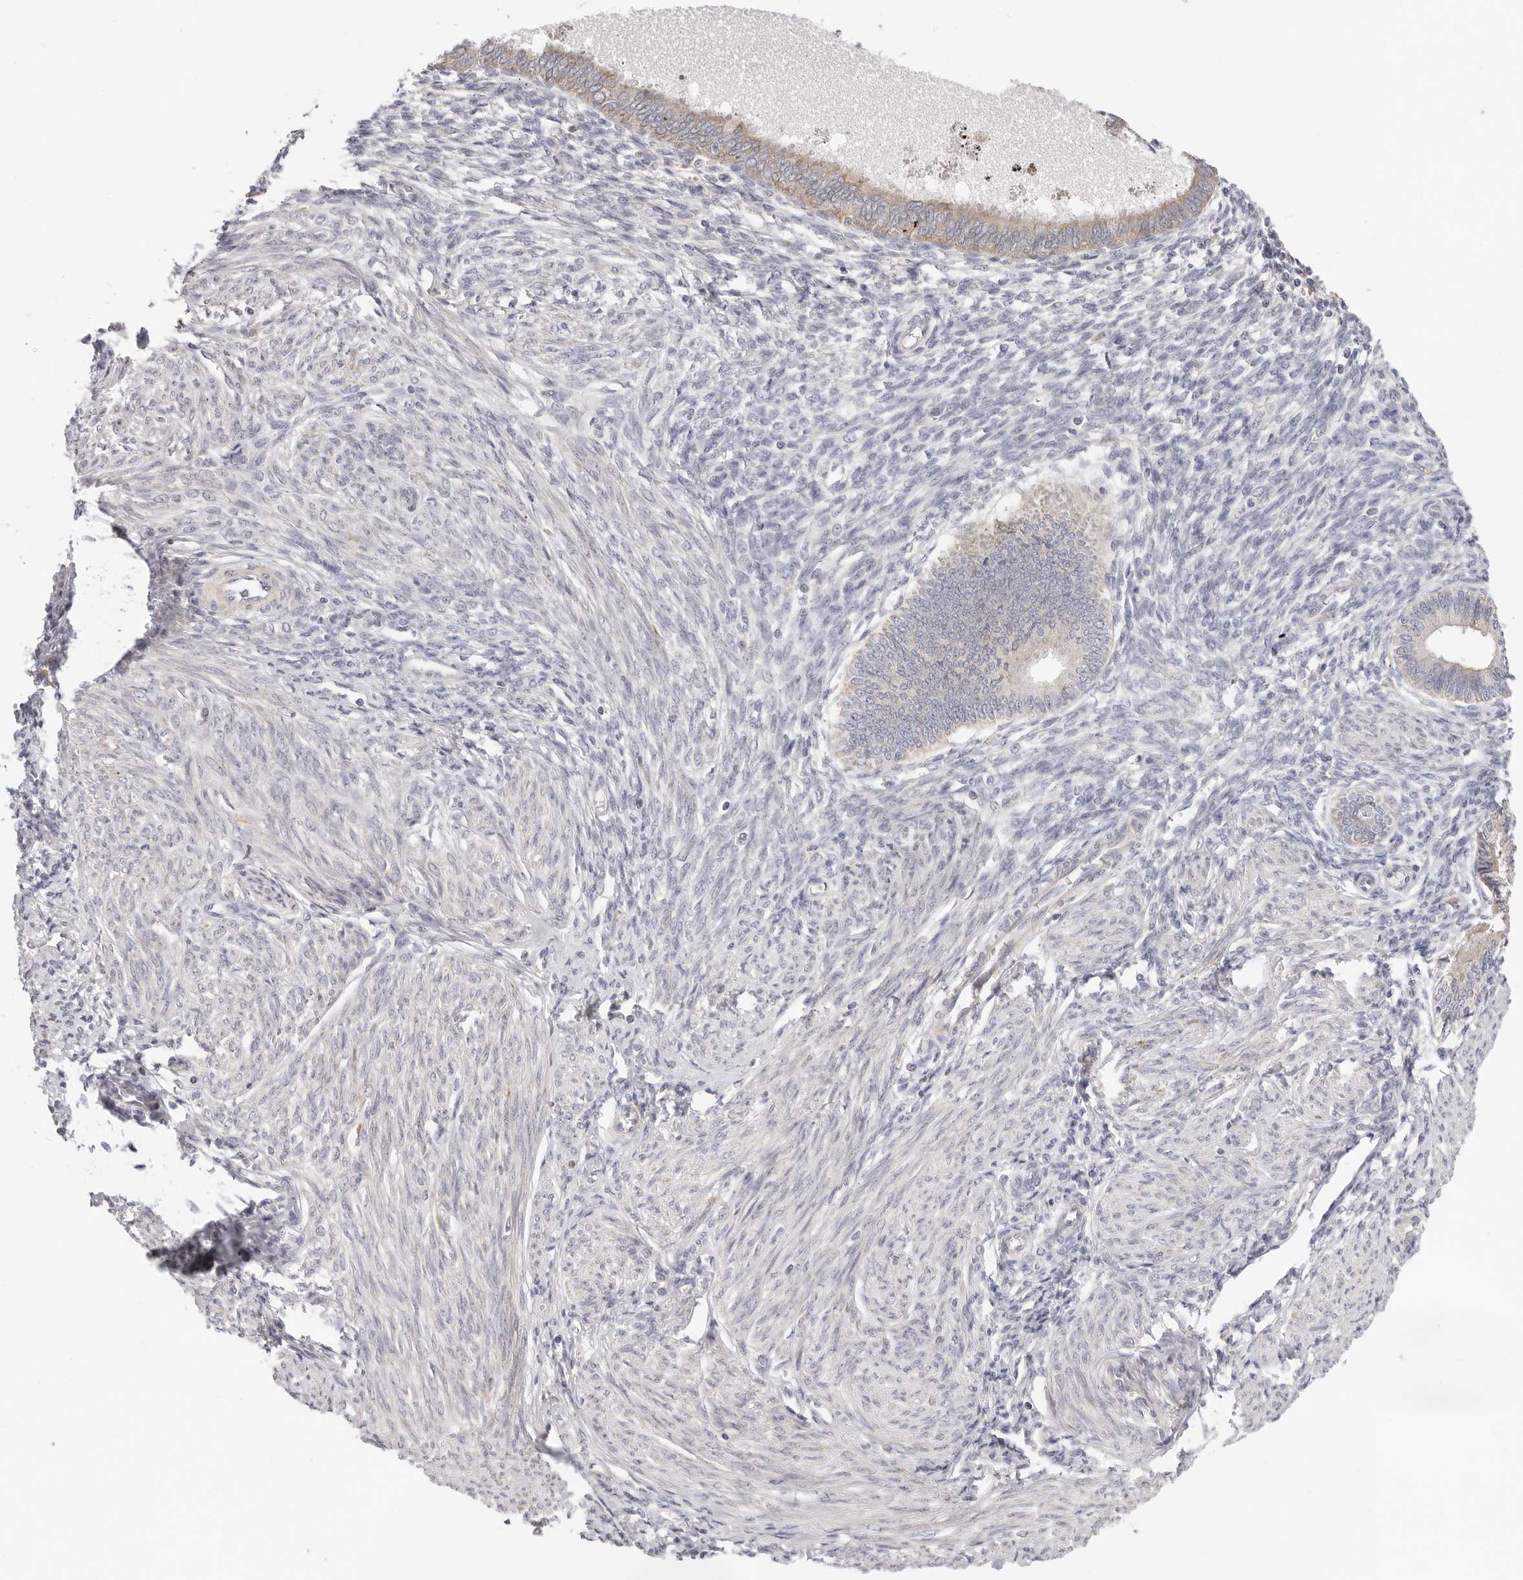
{"staining": {"intensity": "negative", "quantity": "none", "location": "none"}, "tissue": "endometrium", "cell_type": "Cells in endometrial stroma", "image_type": "normal", "snomed": [{"axis": "morphology", "description": "Normal tissue, NOS"}, {"axis": "topography", "description": "Endometrium"}], "caption": "A photomicrograph of endometrium stained for a protein exhibits no brown staining in cells in endometrial stroma.", "gene": "TFB2M", "patient": {"sex": "female", "age": 46}}